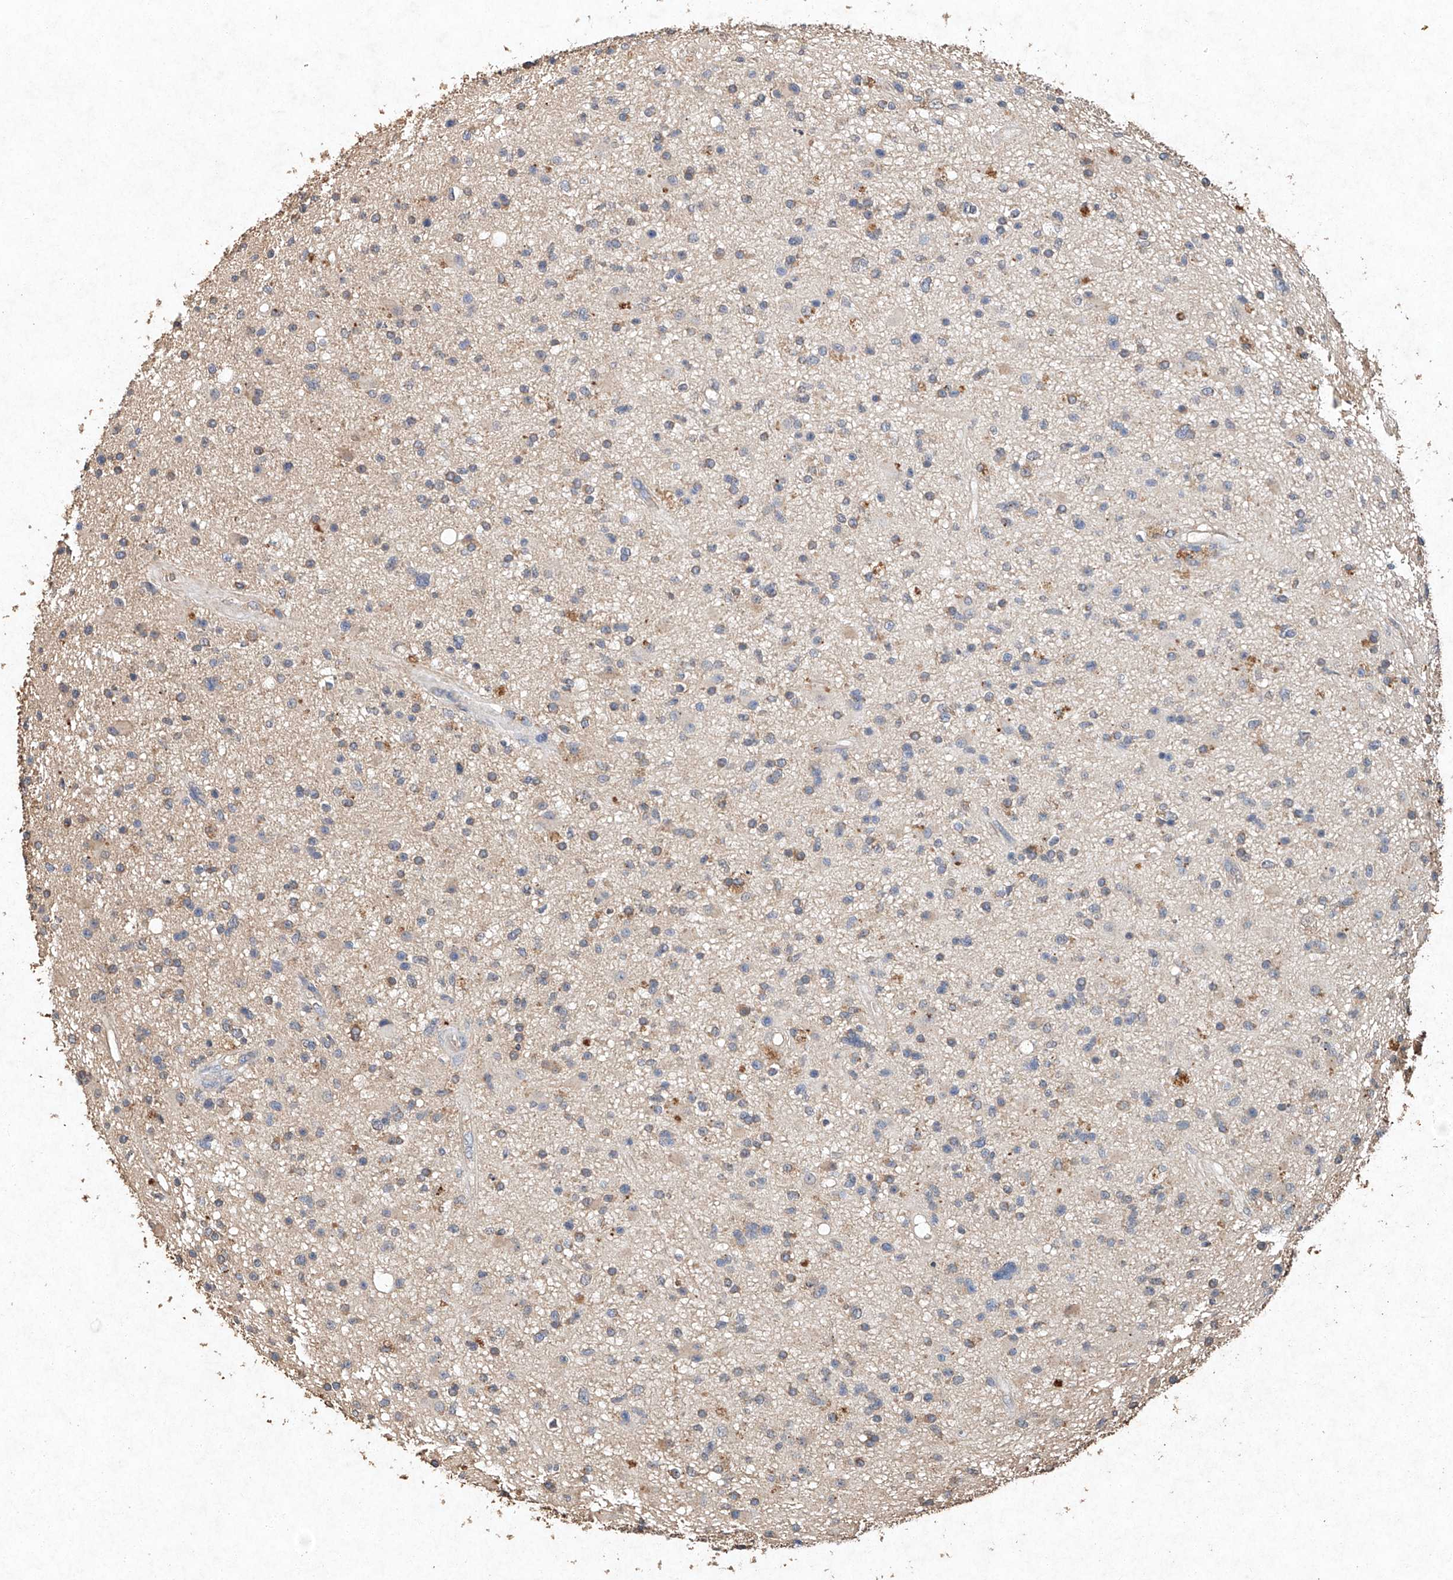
{"staining": {"intensity": "weak", "quantity": "<25%", "location": "cytoplasmic/membranous"}, "tissue": "glioma", "cell_type": "Tumor cells", "image_type": "cancer", "snomed": [{"axis": "morphology", "description": "Glioma, malignant, High grade"}, {"axis": "topography", "description": "Brain"}], "caption": "Immunohistochemical staining of high-grade glioma (malignant) shows no significant positivity in tumor cells. Nuclei are stained in blue.", "gene": "STK3", "patient": {"sex": "male", "age": 33}}